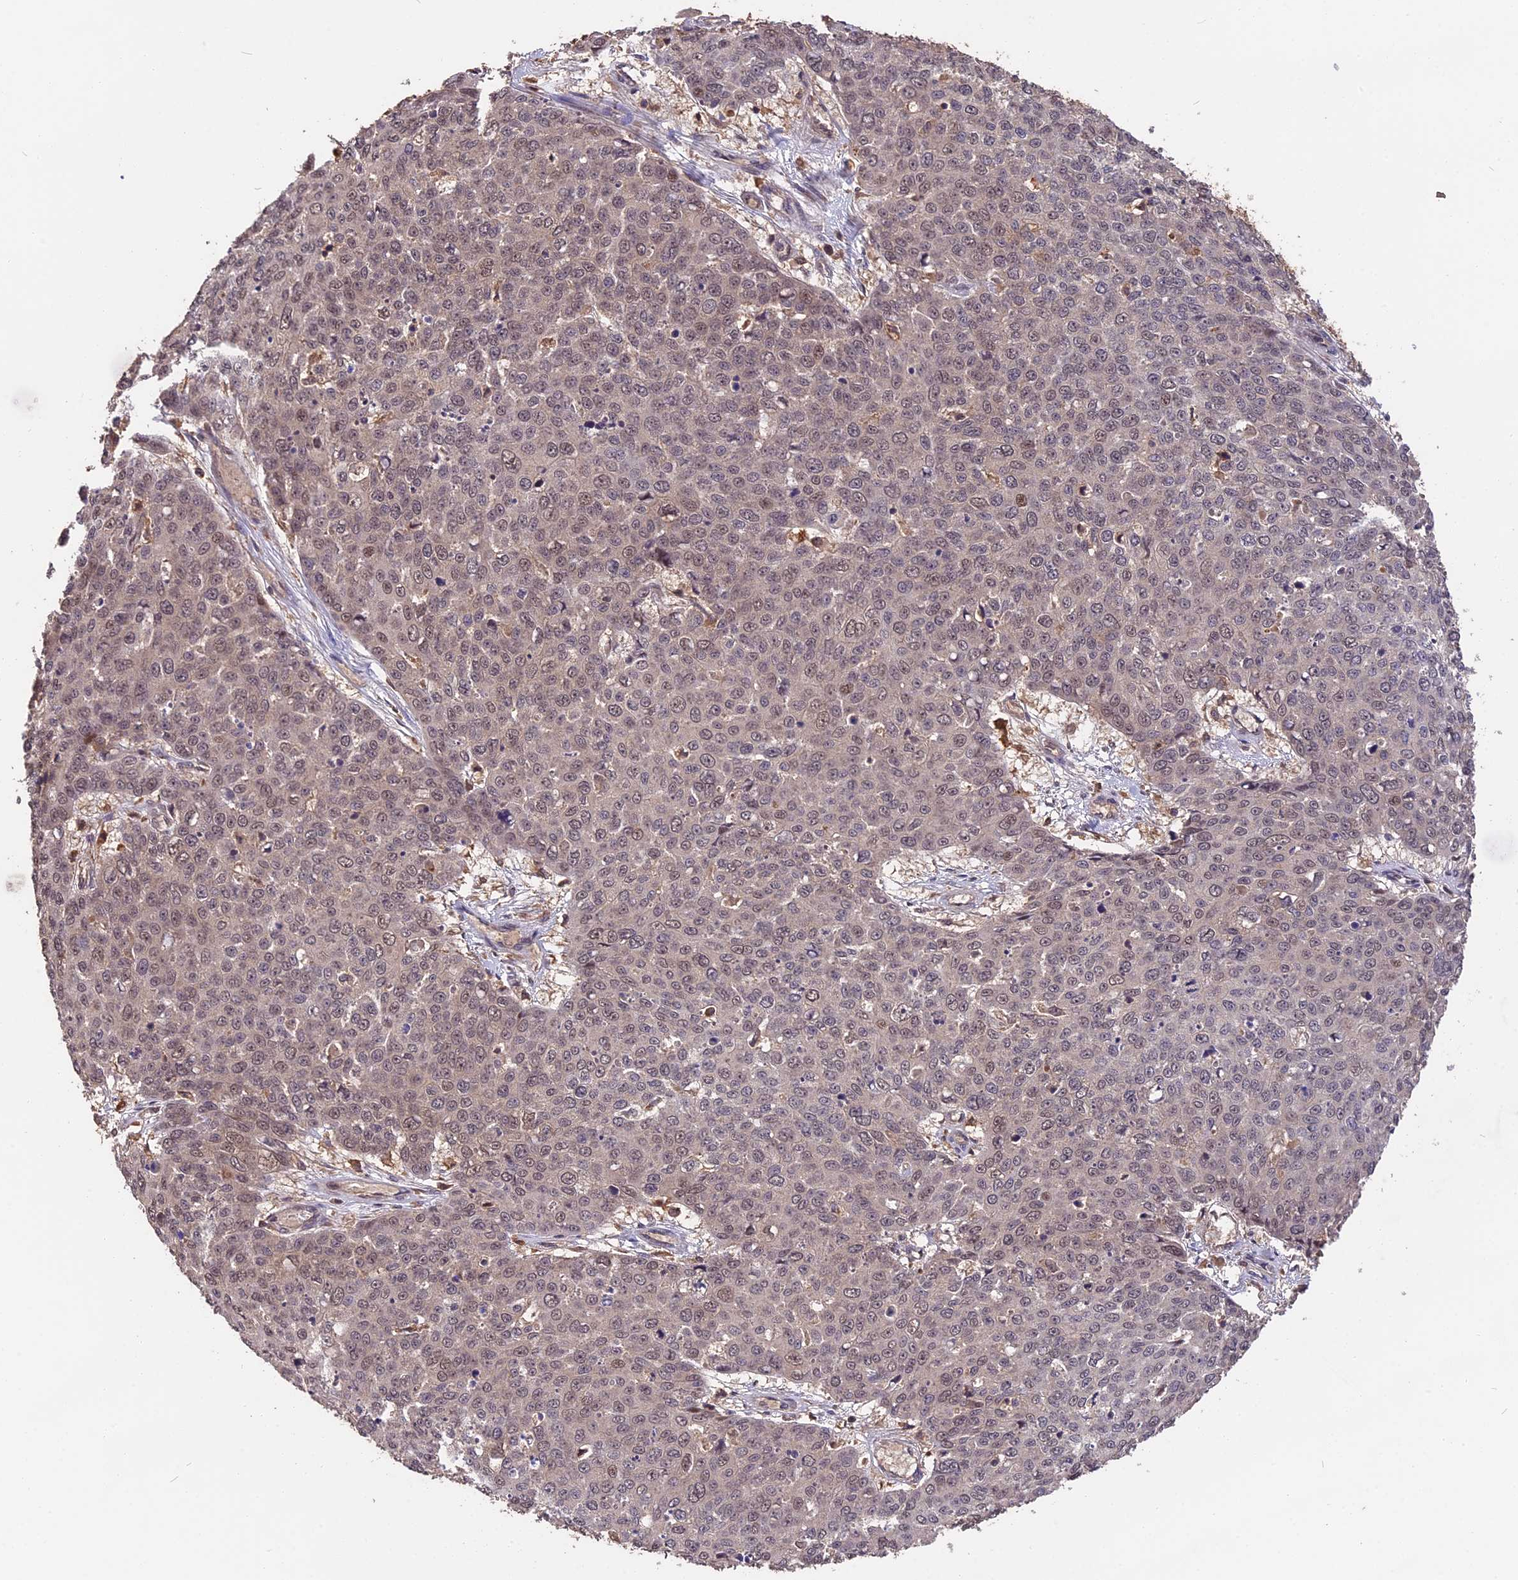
{"staining": {"intensity": "weak", "quantity": "25%-75%", "location": "nuclear"}, "tissue": "skin cancer", "cell_type": "Tumor cells", "image_type": "cancer", "snomed": [{"axis": "morphology", "description": "Squamous cell carcinoma, NOS"}, {"axis": "topography", "description": "Skin"}], "caption": "Immunohistochemistry (IHC) (DAB) staining of human skin cancer (squamous cell carcinoma) reveals weak nuclear protein positivity in about 25%-75% of tumor cells.", "gene": "ESCO1", "patient": {"sex": "male", "age": 71}}